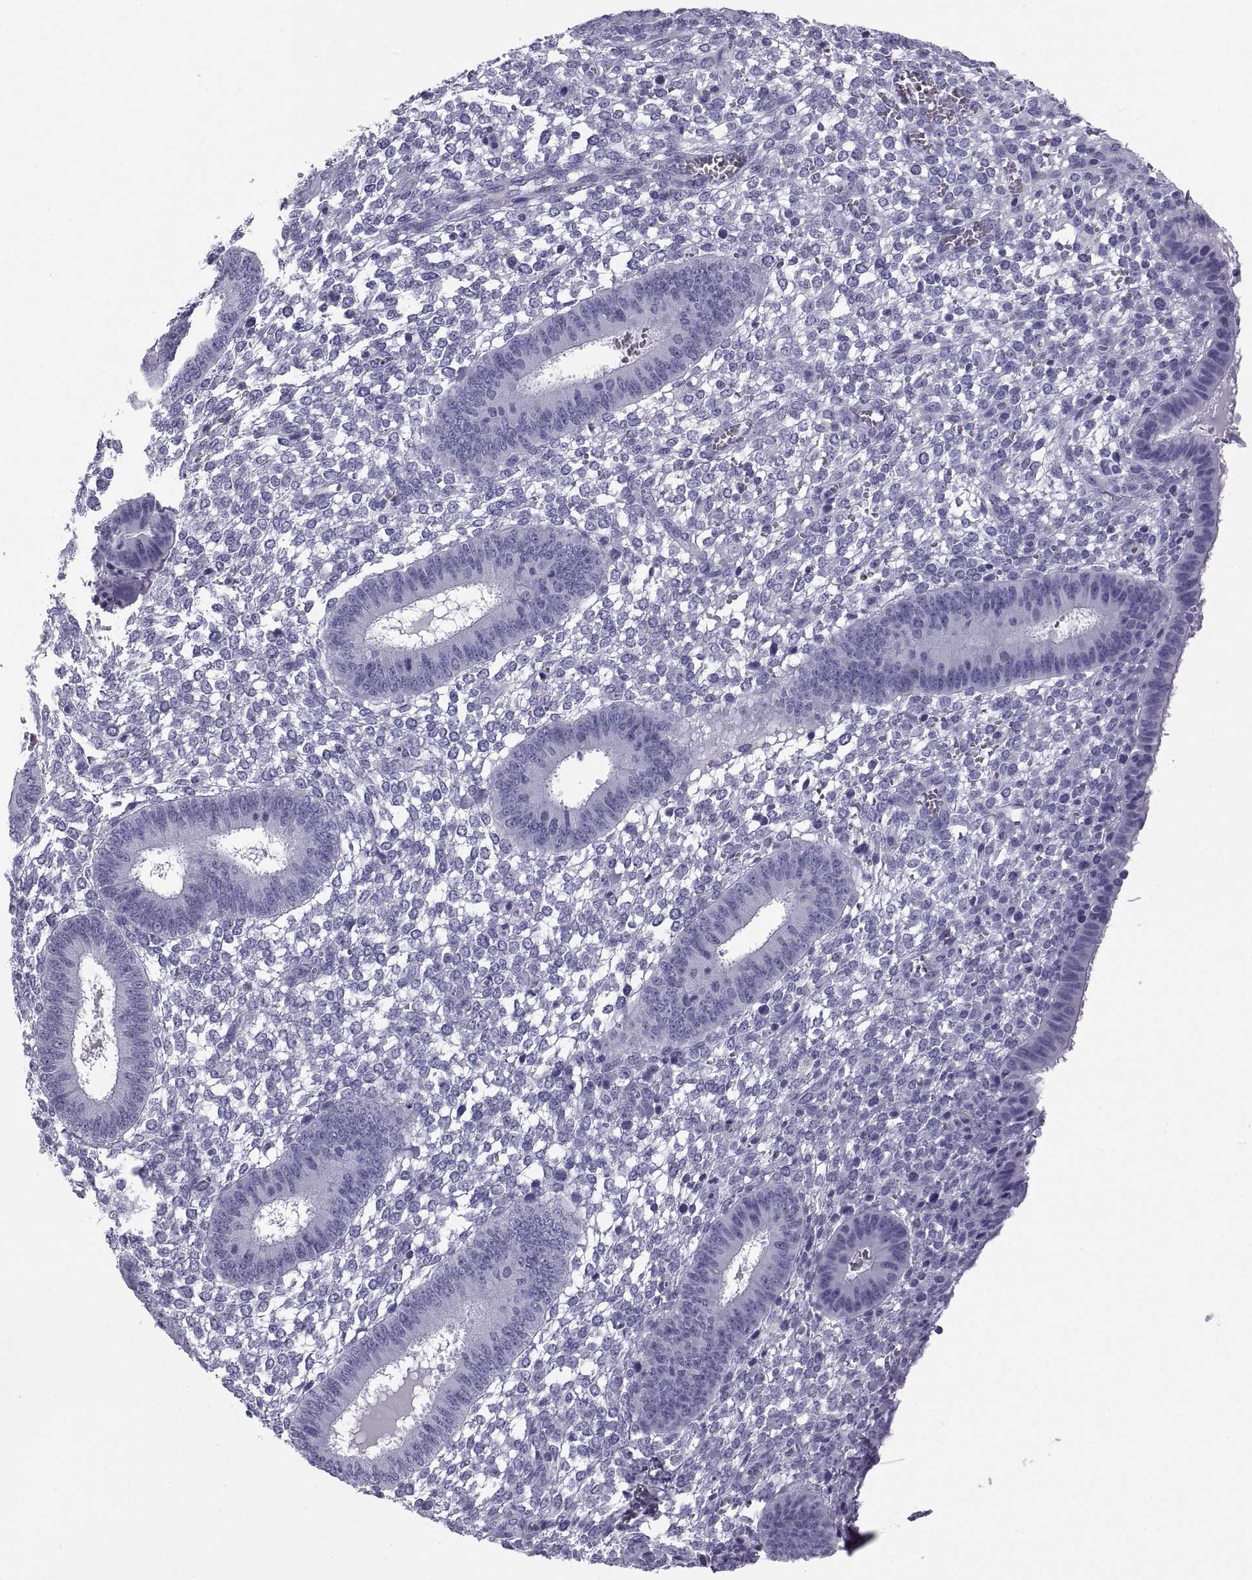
{"staining": {"intensity": "negative", "quantity": "none", "location": "none"}, "tissue": "endometrium", "cell_type": "Cells in endometrial stroma", "image_type": "normal", "snomed": [{"axis": "morphology", "description": "Normal tissue, NOS"}, {"axis": "topography", "description": "Endometrium"}], "caption": "Protein analysis of benign endometrium displays no significant staining in cells in endometrial stroma.", "gene": "CT47A10", "patient": {"sex": "female", "age": 42}}